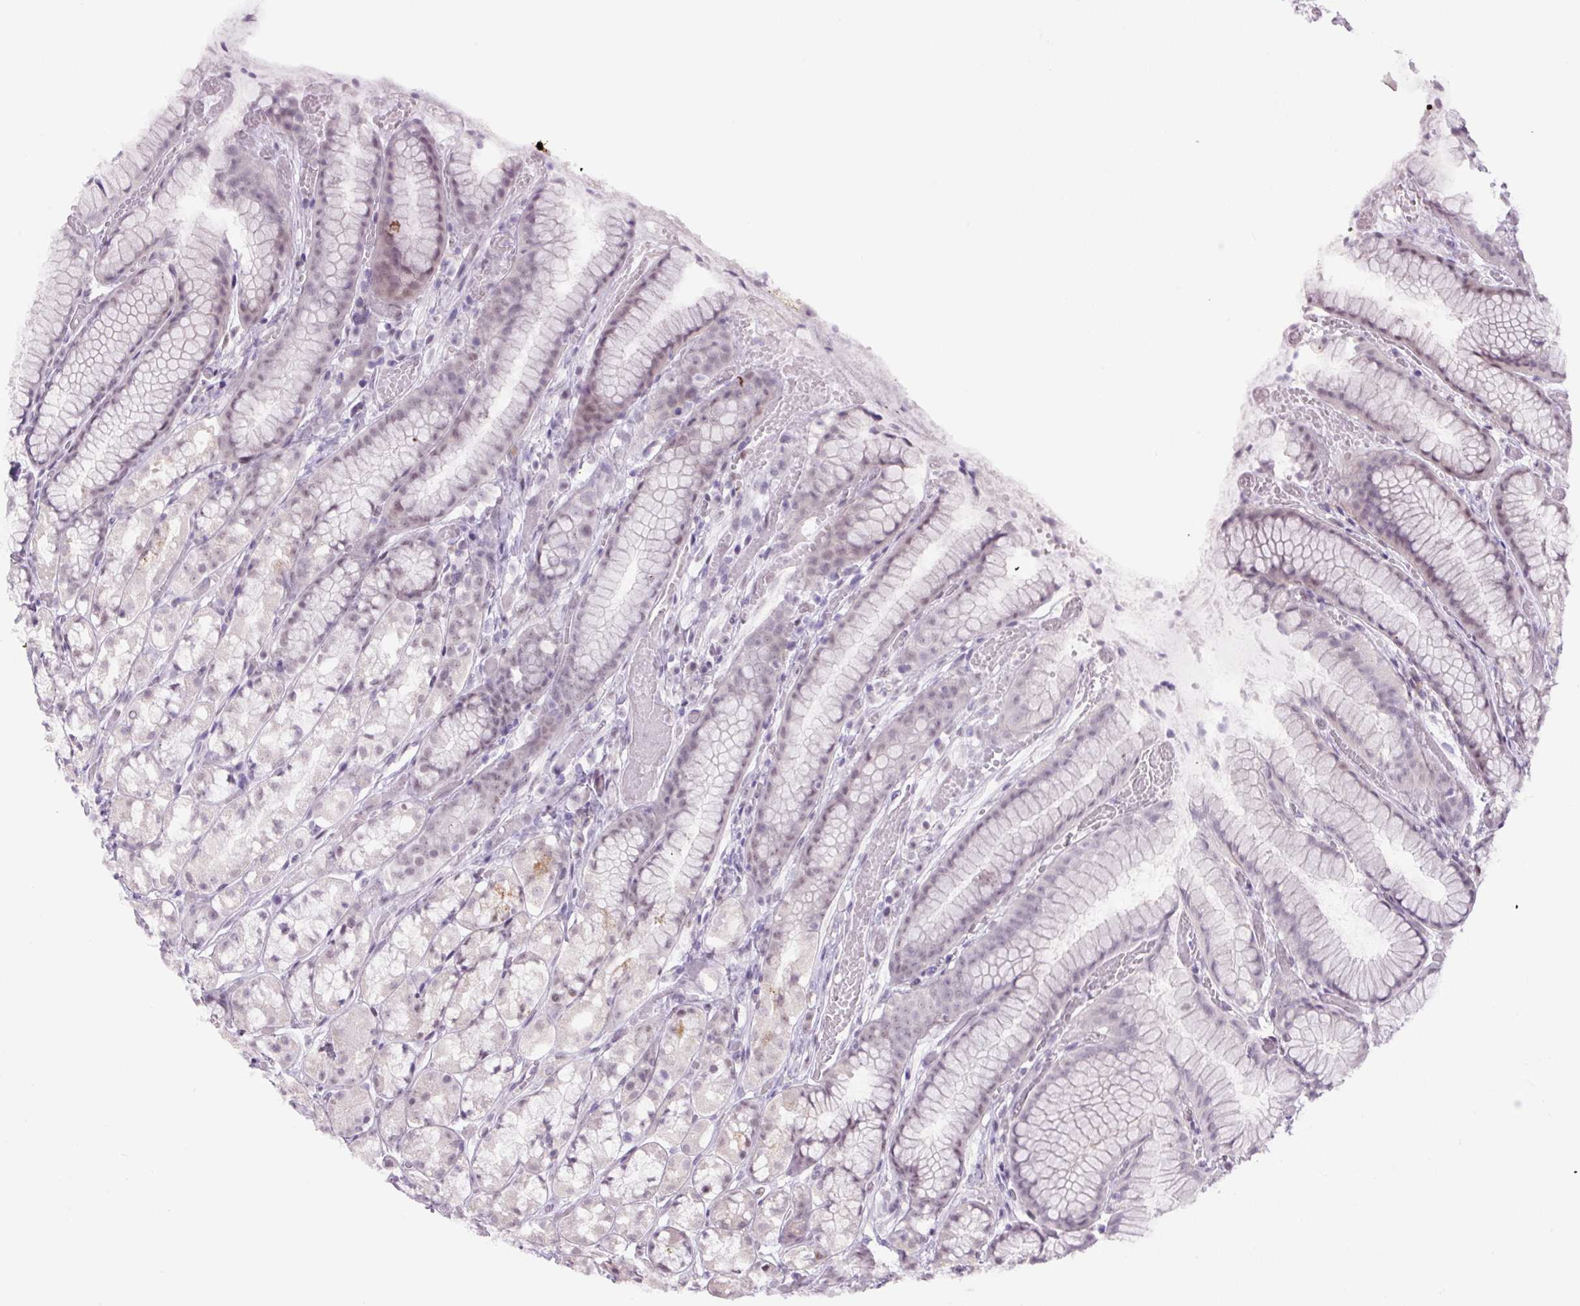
{"staining": {"intensity": "weak", "quantity": "<25%", "location": "nuclear"}, "tissue": "stomach", "cell_type": "Glandular cells", "image_type": "normal", "snomed": [{"axis": "morphology", "description": "Normal tissue, NOS"}, {"axis": "topography", "description": "Smooth muscle"}, {"axis": "topography", "description": "Stomach"}], "caption": "Immunohistochemistry (IHC) of benign human stomach displays no staining in glandular cells. The staining was performed using DAB (3,3'-diaminobenzidine) to visualize the protein expression in brown, while the nuclei were stained in blue with hematoxylin (Magnification: 20x).", "gene": "RYBP", "patient": {"sex": "male", "age": 70}}